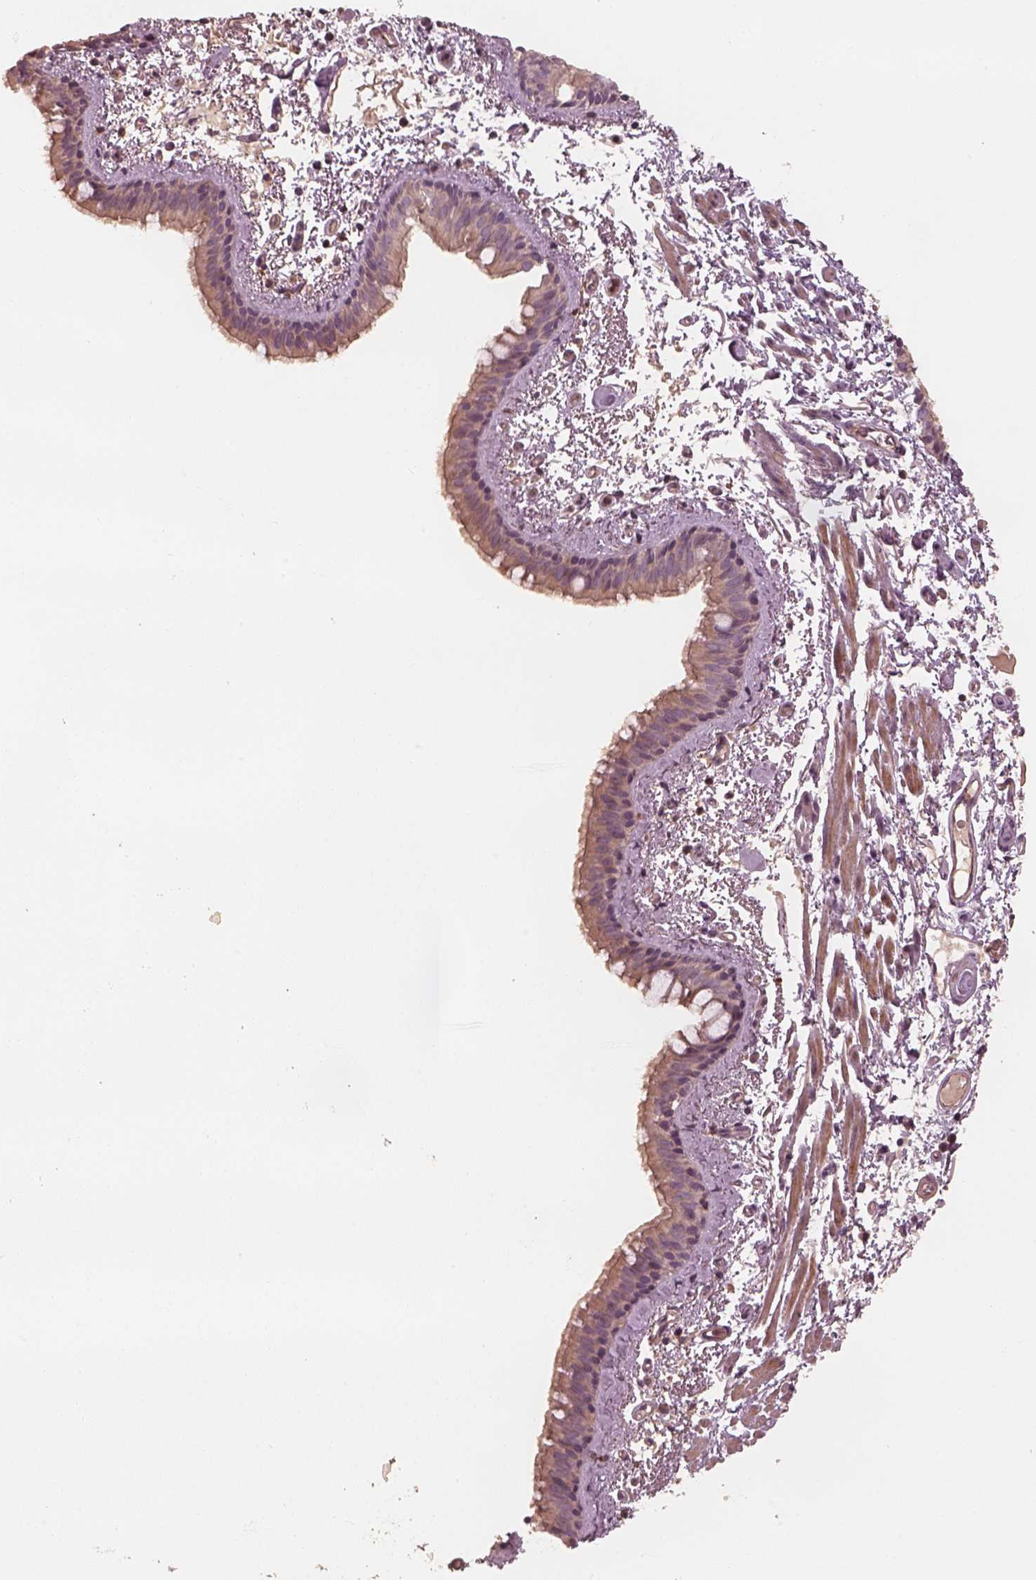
{"staining": {"intensity": "weak", "quantity": ">75%", "location": "cytoplasmic/membranous"}, "tissue": "bronchus", "cell_type": "Respiratory epithelial cells", "image_type": "normal", "snomed": [{"axis": "morphology", "description": "Normal tissue, NOS"}, {"axis": "topography", "description": "Bronchus"}], "caption": "Brown immunohistochemical staining in normal human bronchus demonstrates weak cytoplasmic/membranous positivity in about >75% of respiratory epithelial cells.", "gene": "OTOGL", "patient": {"sex": "female", "age": 61}}